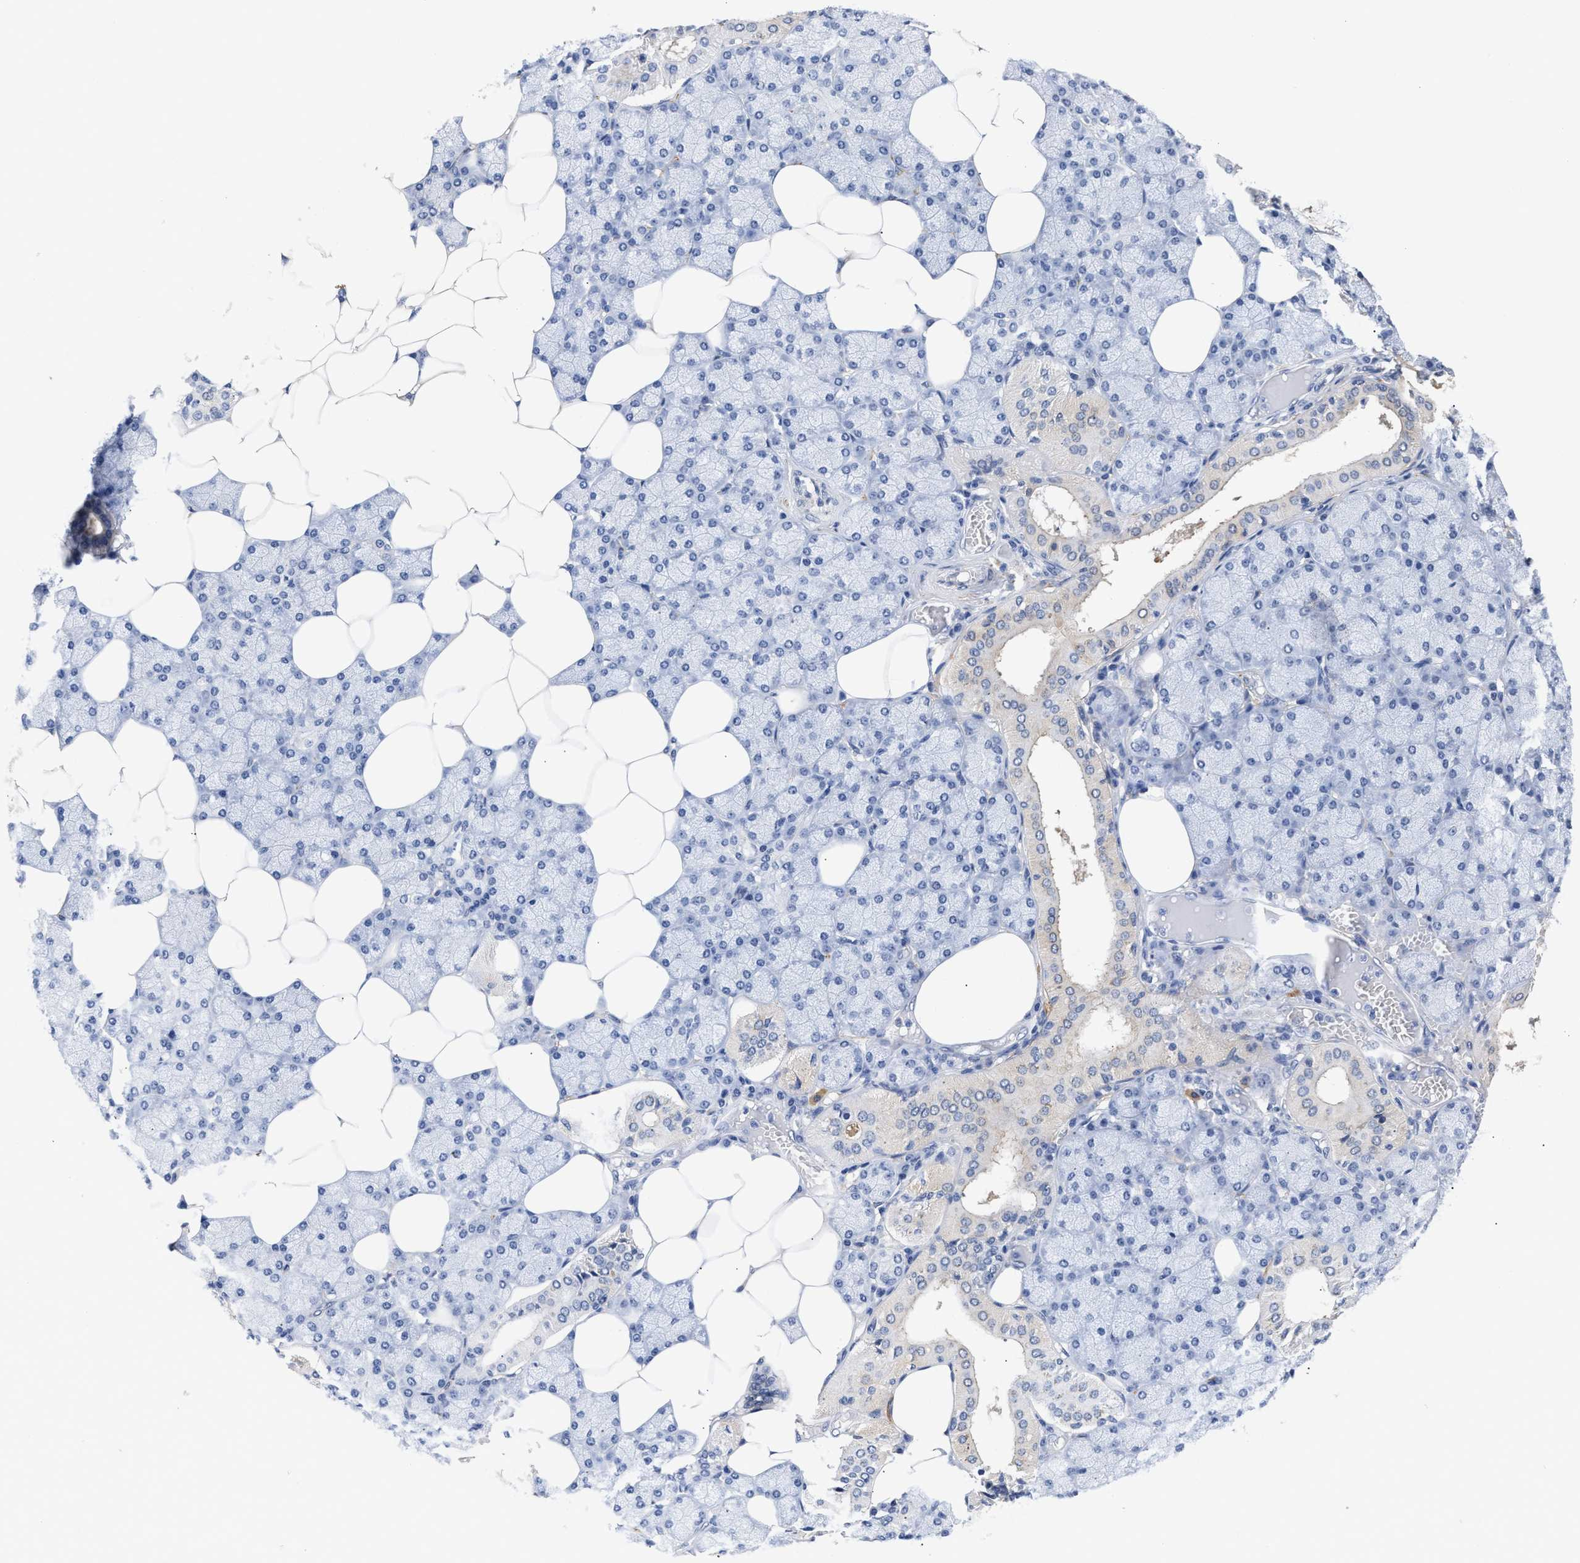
{"staining": {"intensity": "weak", "quantity": "<25%", "location": "cytoplasmic/membranous"}, "tissue": "salivary gland", "cell_type": "Glandular cells", "image_type": "normal", "snomed": [{"axis": "morphology", "description": "Normal tissue, NOS"}, {"axis": "topography", "description": "Salivary gland"}], "caption": "Image shows no protein staining in glandular cells of unremarkable salivary gland.", "gene": "AHNAK2", "patient": {"sex": "male", "age": 62}}